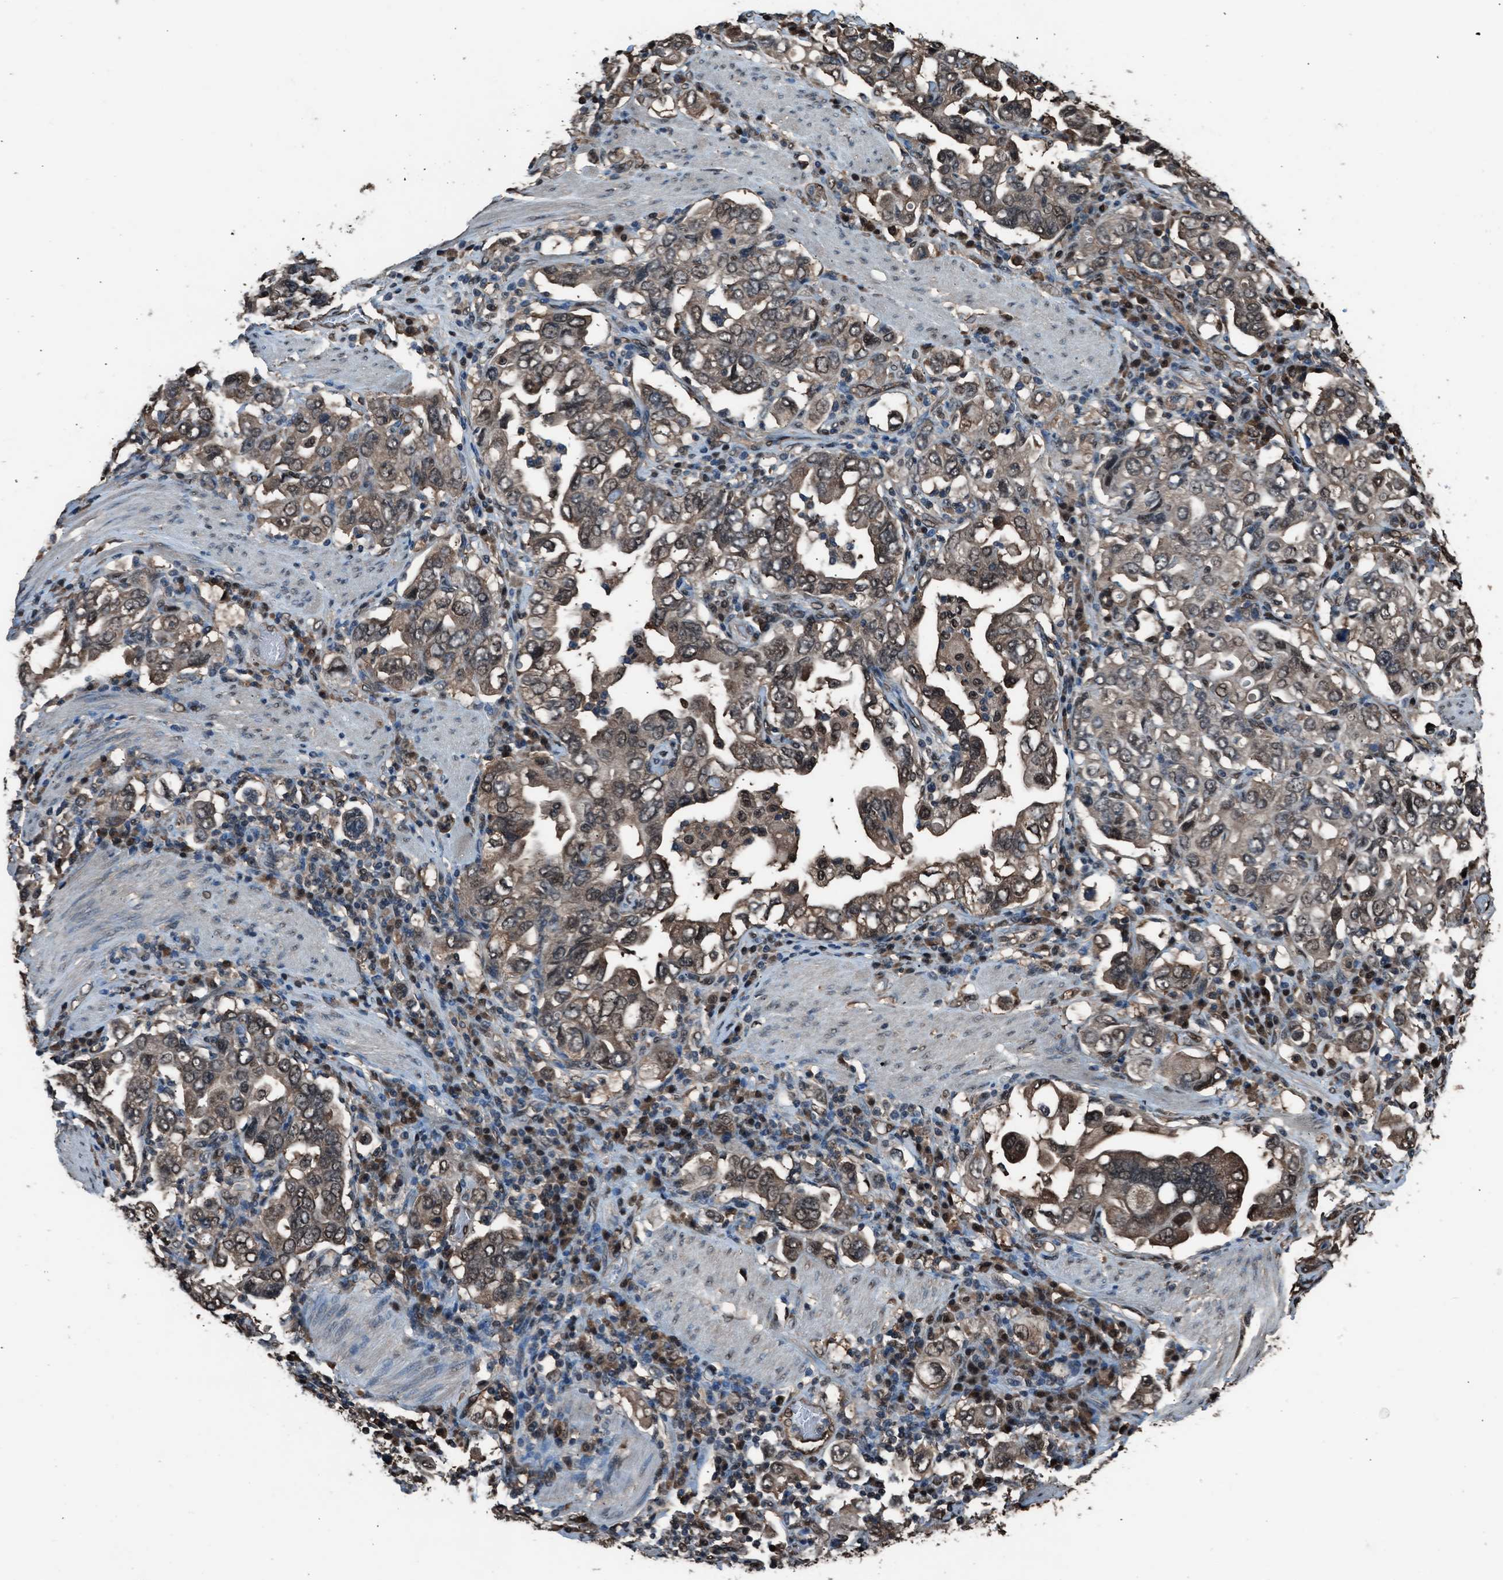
{"staining": {"intensity": "weak", "quantity": ">75%", "location": "cytoplasmic/membranous,nuclear"}, "tissue": "stomach cancer", "cell_type": "Tumor cells", "image_type": "cancer", "snomed": [{"axis": "morphology", "description": "Adenocarcinoma, NOS"}, {"axis": "topography", "description": "Stomach, upper"}], "caption": "A micrograph of human stomach cancer (adenocarcinoma) stained for a protein exhibits weak cytoplasmic/membranous and nuclear brown staining in tumor cells.", "gene": "YWHAG", "patient": {"sex": "male", "age": 62}}